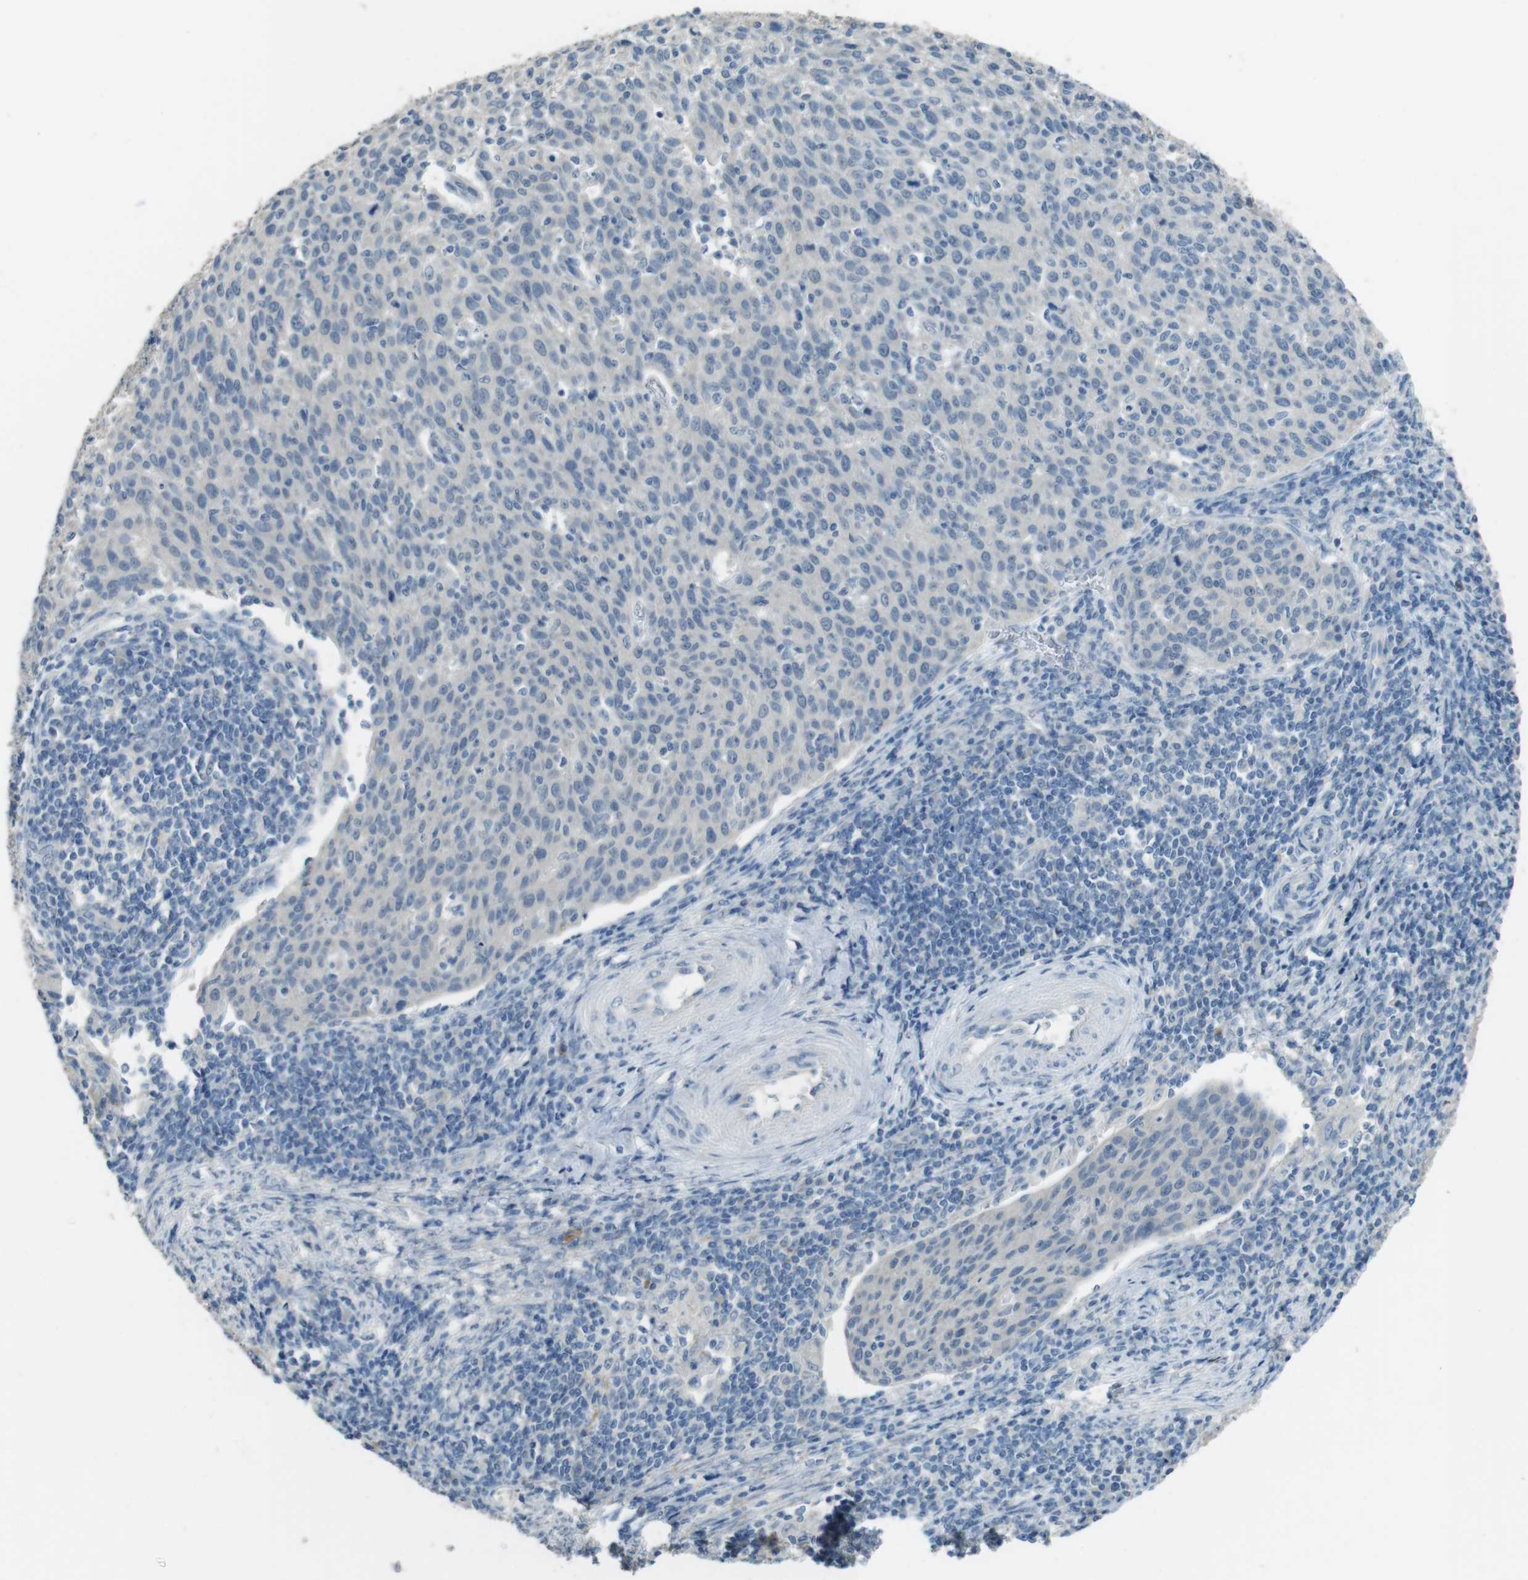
{"staining": {"intensity": "negative", "quantity": "none", "location": "none"}, "tissue": "cervical cancer", "cell_type": "Tumor cells", "image_type": "cancer", "snomed": [{"axis": "morphology", "description": "Squamous cell carcinoma, NOS"}, {"axis": "topography", "description": "Cervix"}], "caption": "Photomicrograph shows no significant protein expression in tumor cells of cervical squamous cell carcinoma.", "gene": "ENTPD7", "patient": {"sex": "female", "age": 38}}